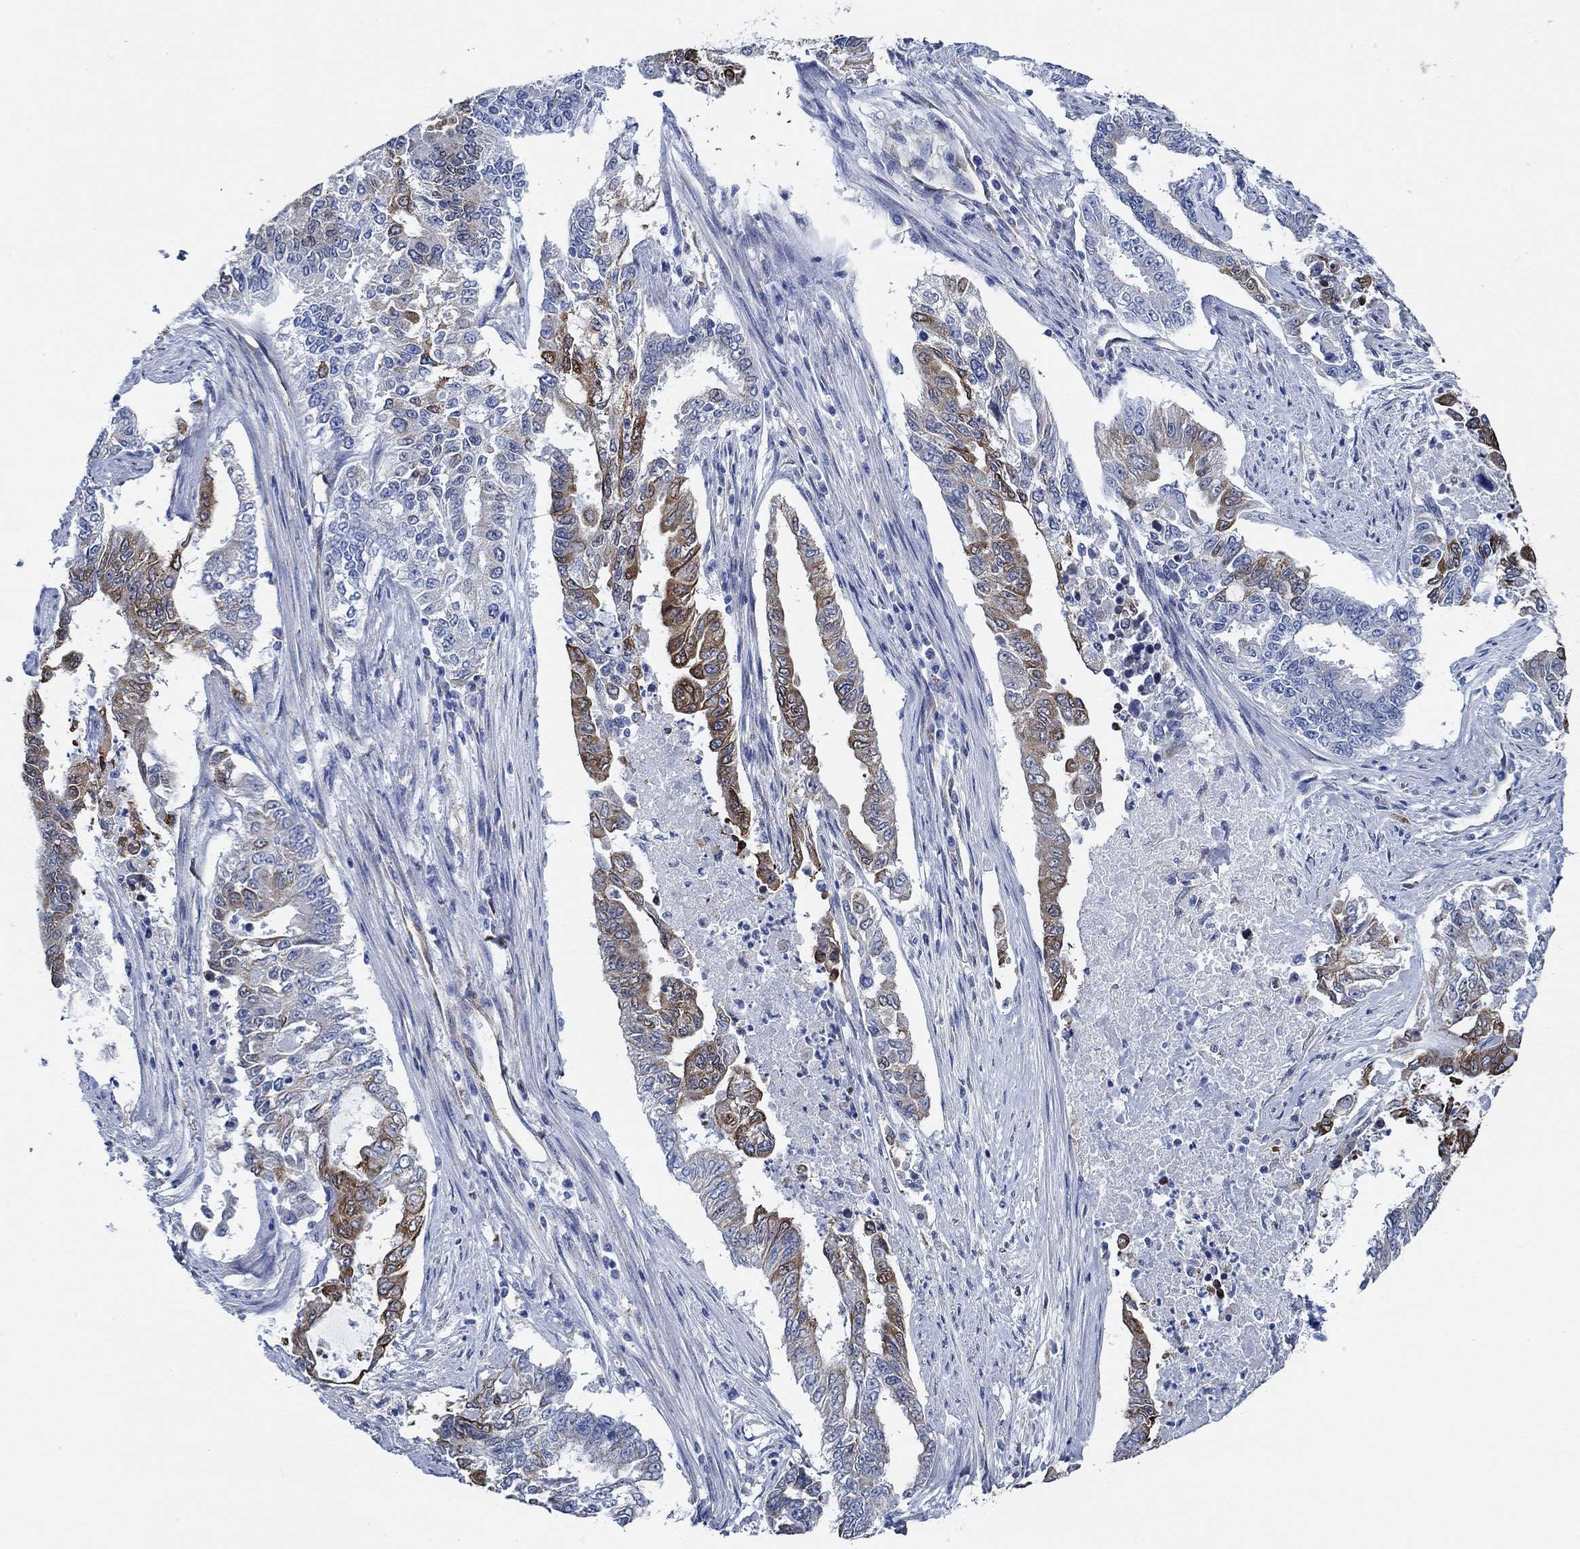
{"staining": {"intensity": "strong", "quantity": "25%-75%", "location": "cytoplasmic/membranous"}, "tissue": "endometrial cancer", "cell_type": "Tumor cells", "image_type": "cancer", "snomed": [{"axis": "morphology", "description": "Adenocarcinoma, NOS"}, {"axis": "topography", "description": "Uterus"}], "caption": "A high-resolution image shows IHC staining of endometrial adenocarcinoma, which shows strong cytoplasmic/membranous positivity in approximately 25%-75% of tumor cells.", "gene": "HECW2", "patient": {"sex": "female", "age": 59}}